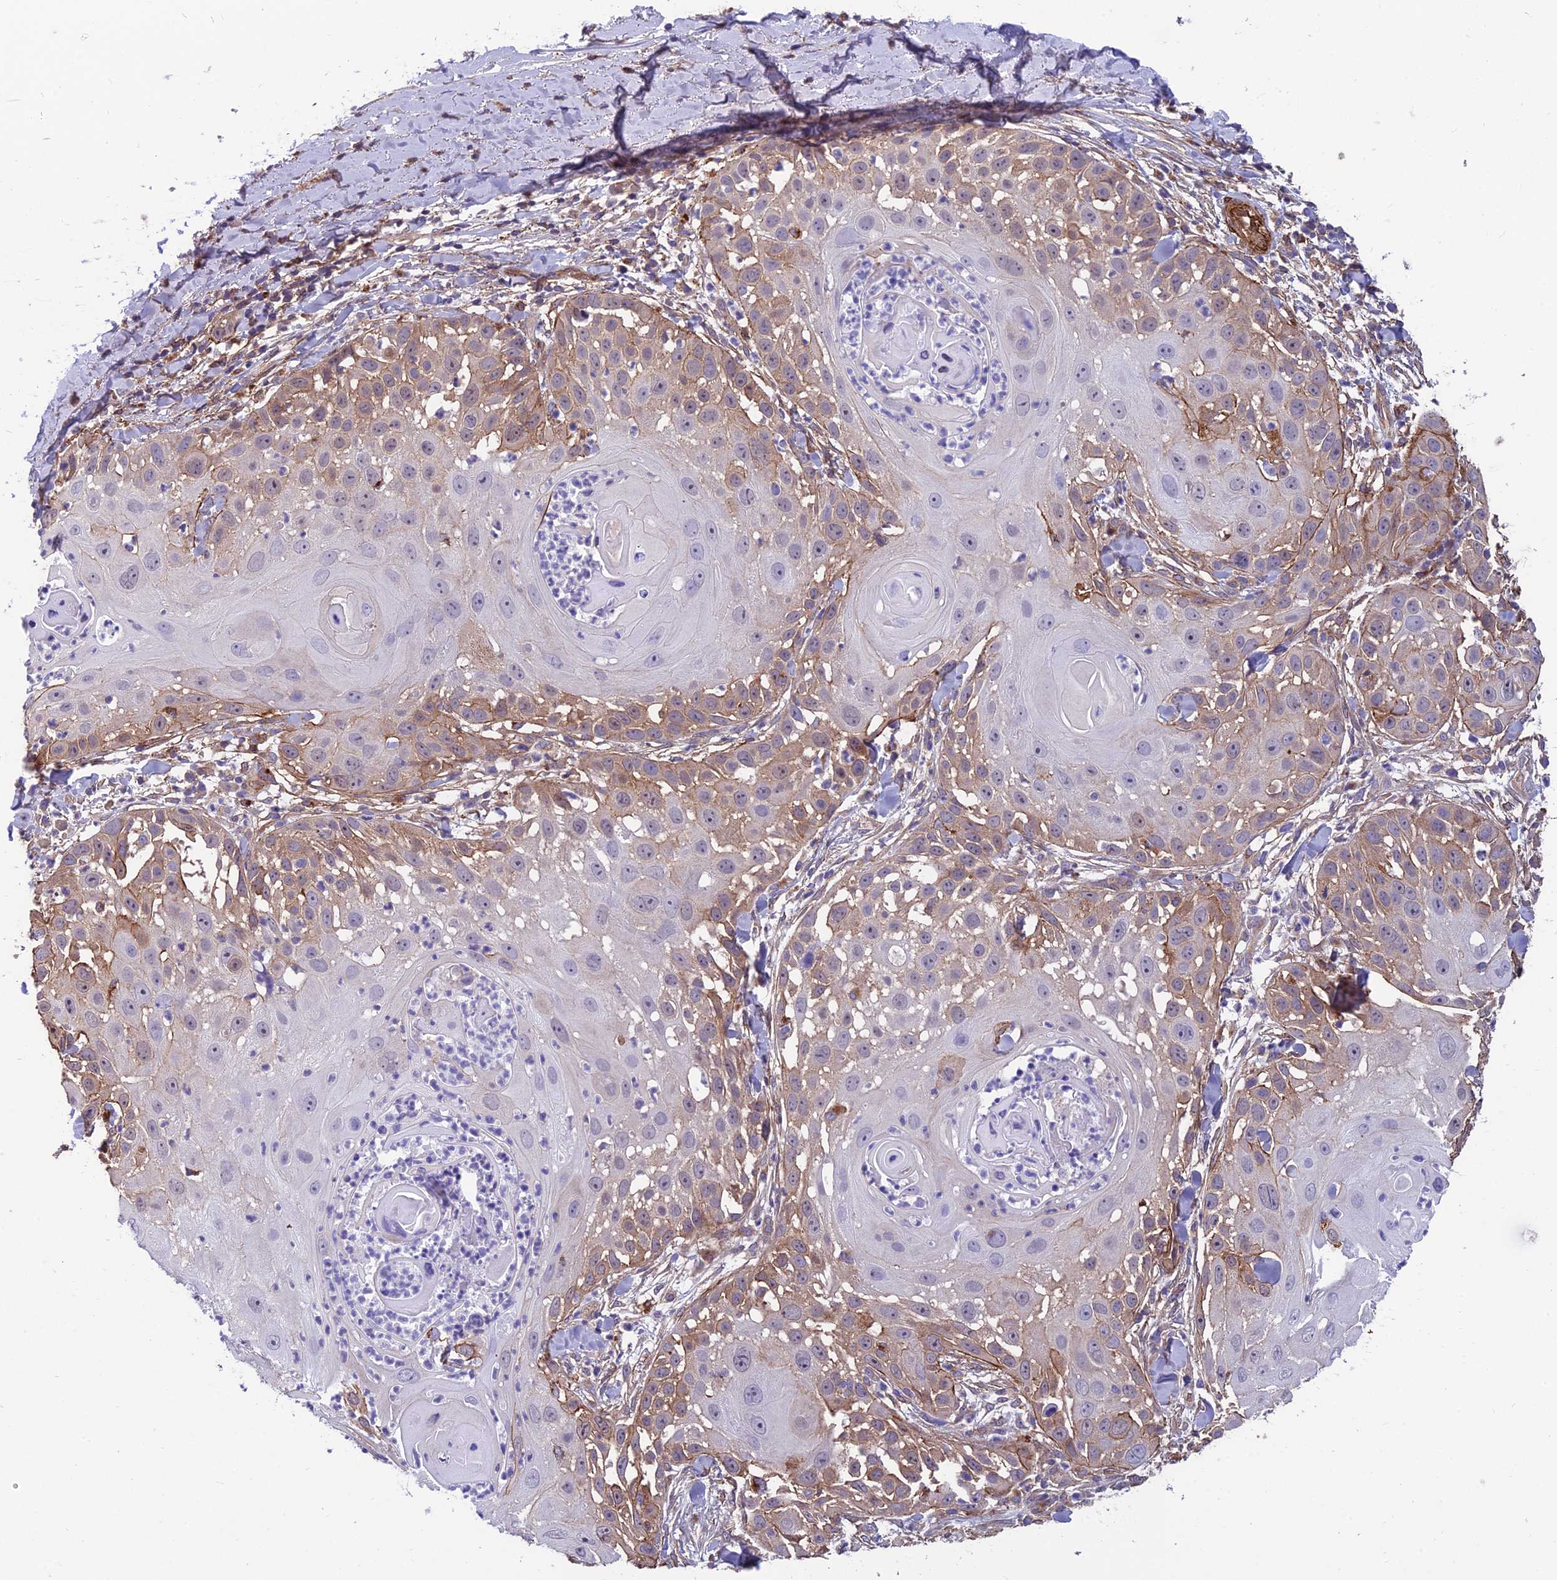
{"staining": {"intensity": "moderate", "quantity": "<25%", "location": "cytoplasmic/membranous"}, "tissue": "skin cancer", "cell_type": "Tumor cells", "image_type": "cancer", "snomed": [{"axis": "morphology", "description": "Squamous cell carcinoma, NOS"}, {"axis": "topography", "description": "Skin"}], "caption": "Immunohistochemistry (DAB (3,3'-diaminobenzidine)) staining of human skin squamous cell carcinoma displays moderate cytoplasmic/membranous protein positivity in about <25% of tumor cells. (DAB (3,3'-diaminobenzidine) IHC with brightfield microscopy, high magnification).", "gene": "RTN4RL1", "patient": {"sex": "female", "age": 44}}